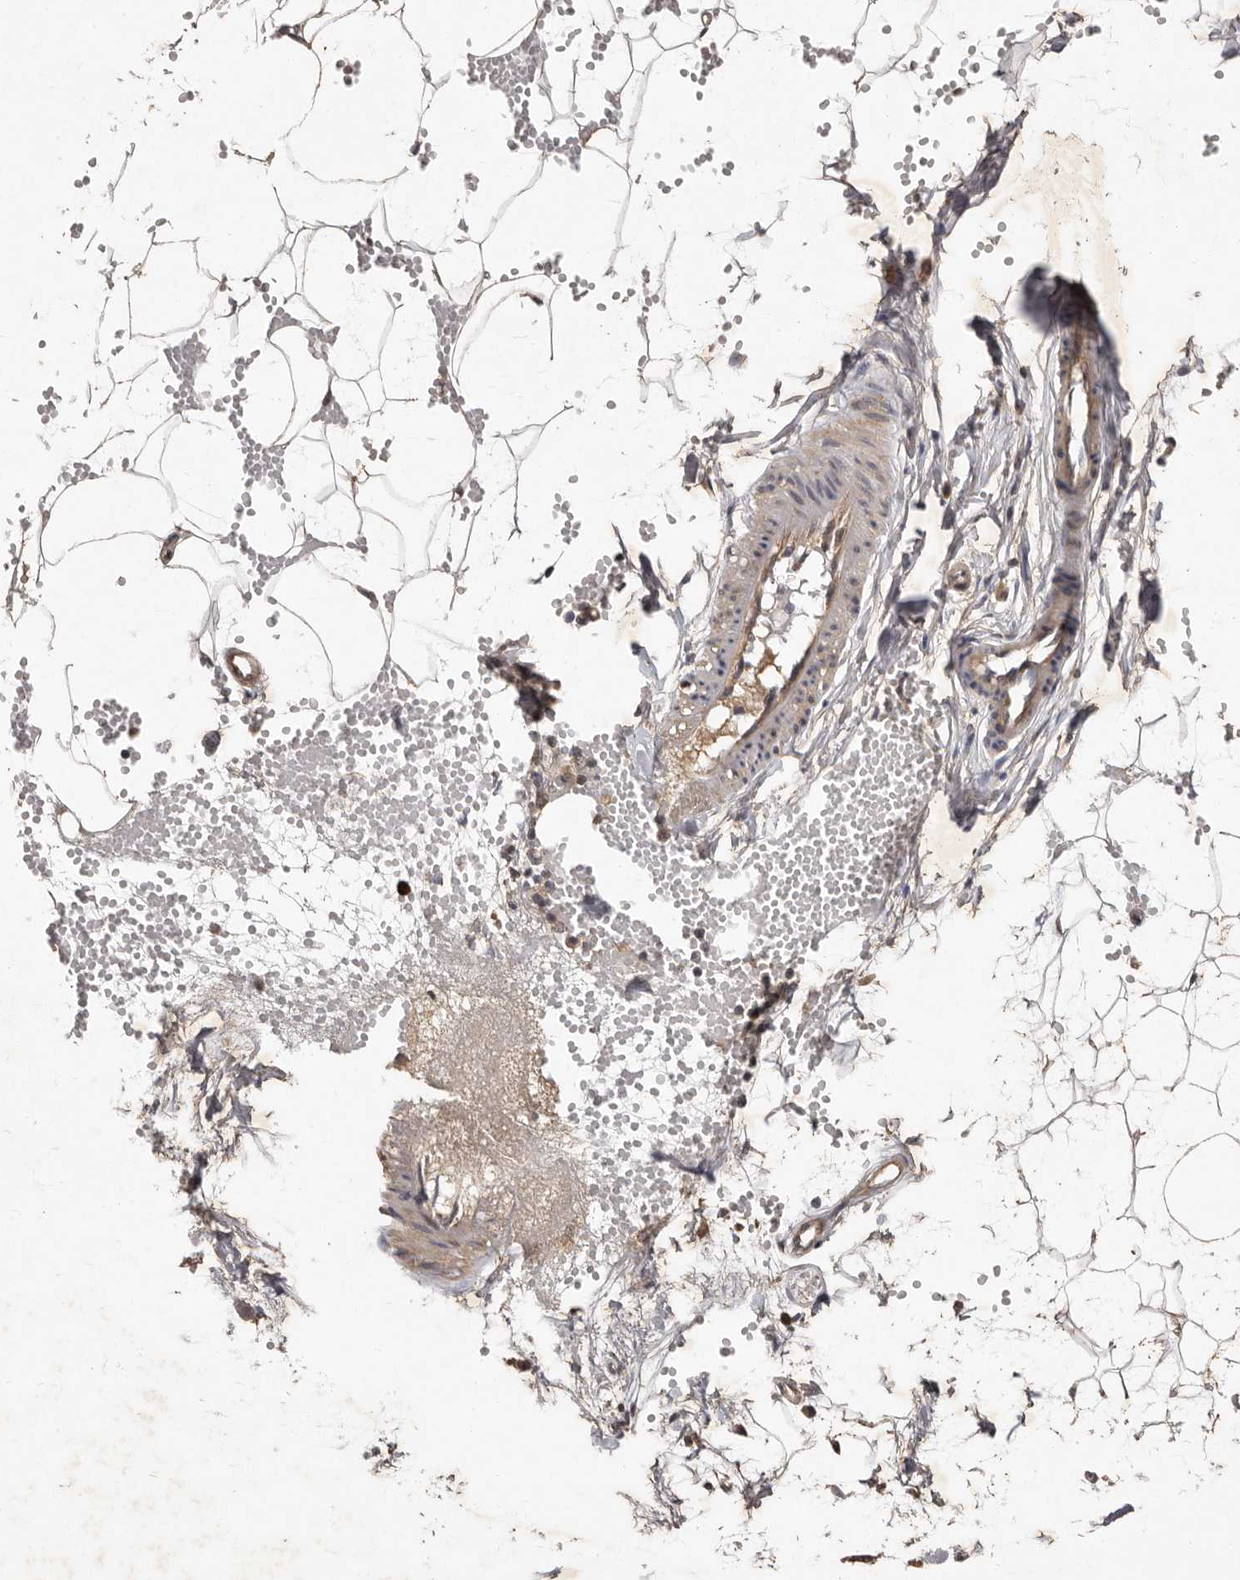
{"staining": {"intensity": "weak", "quantity": ">75%", "location": "cytoplasmic/membranous"}, "tissue": "adipose tissue", "cell_type": "Adipocytes", "image_type": "normal", "snomed": [{"axis": "morphology", "description": "Normal tissue, NOS"}, {"axis": "topography", "description": "Breast"}], "caption": "A micrograph of human adipose tissue stained for a protein reveals weak cytoplasmic/membranous brown staining in adipocytes.", "gene": "KIF26B", "patient": {"sex": "female", "age": 23}}